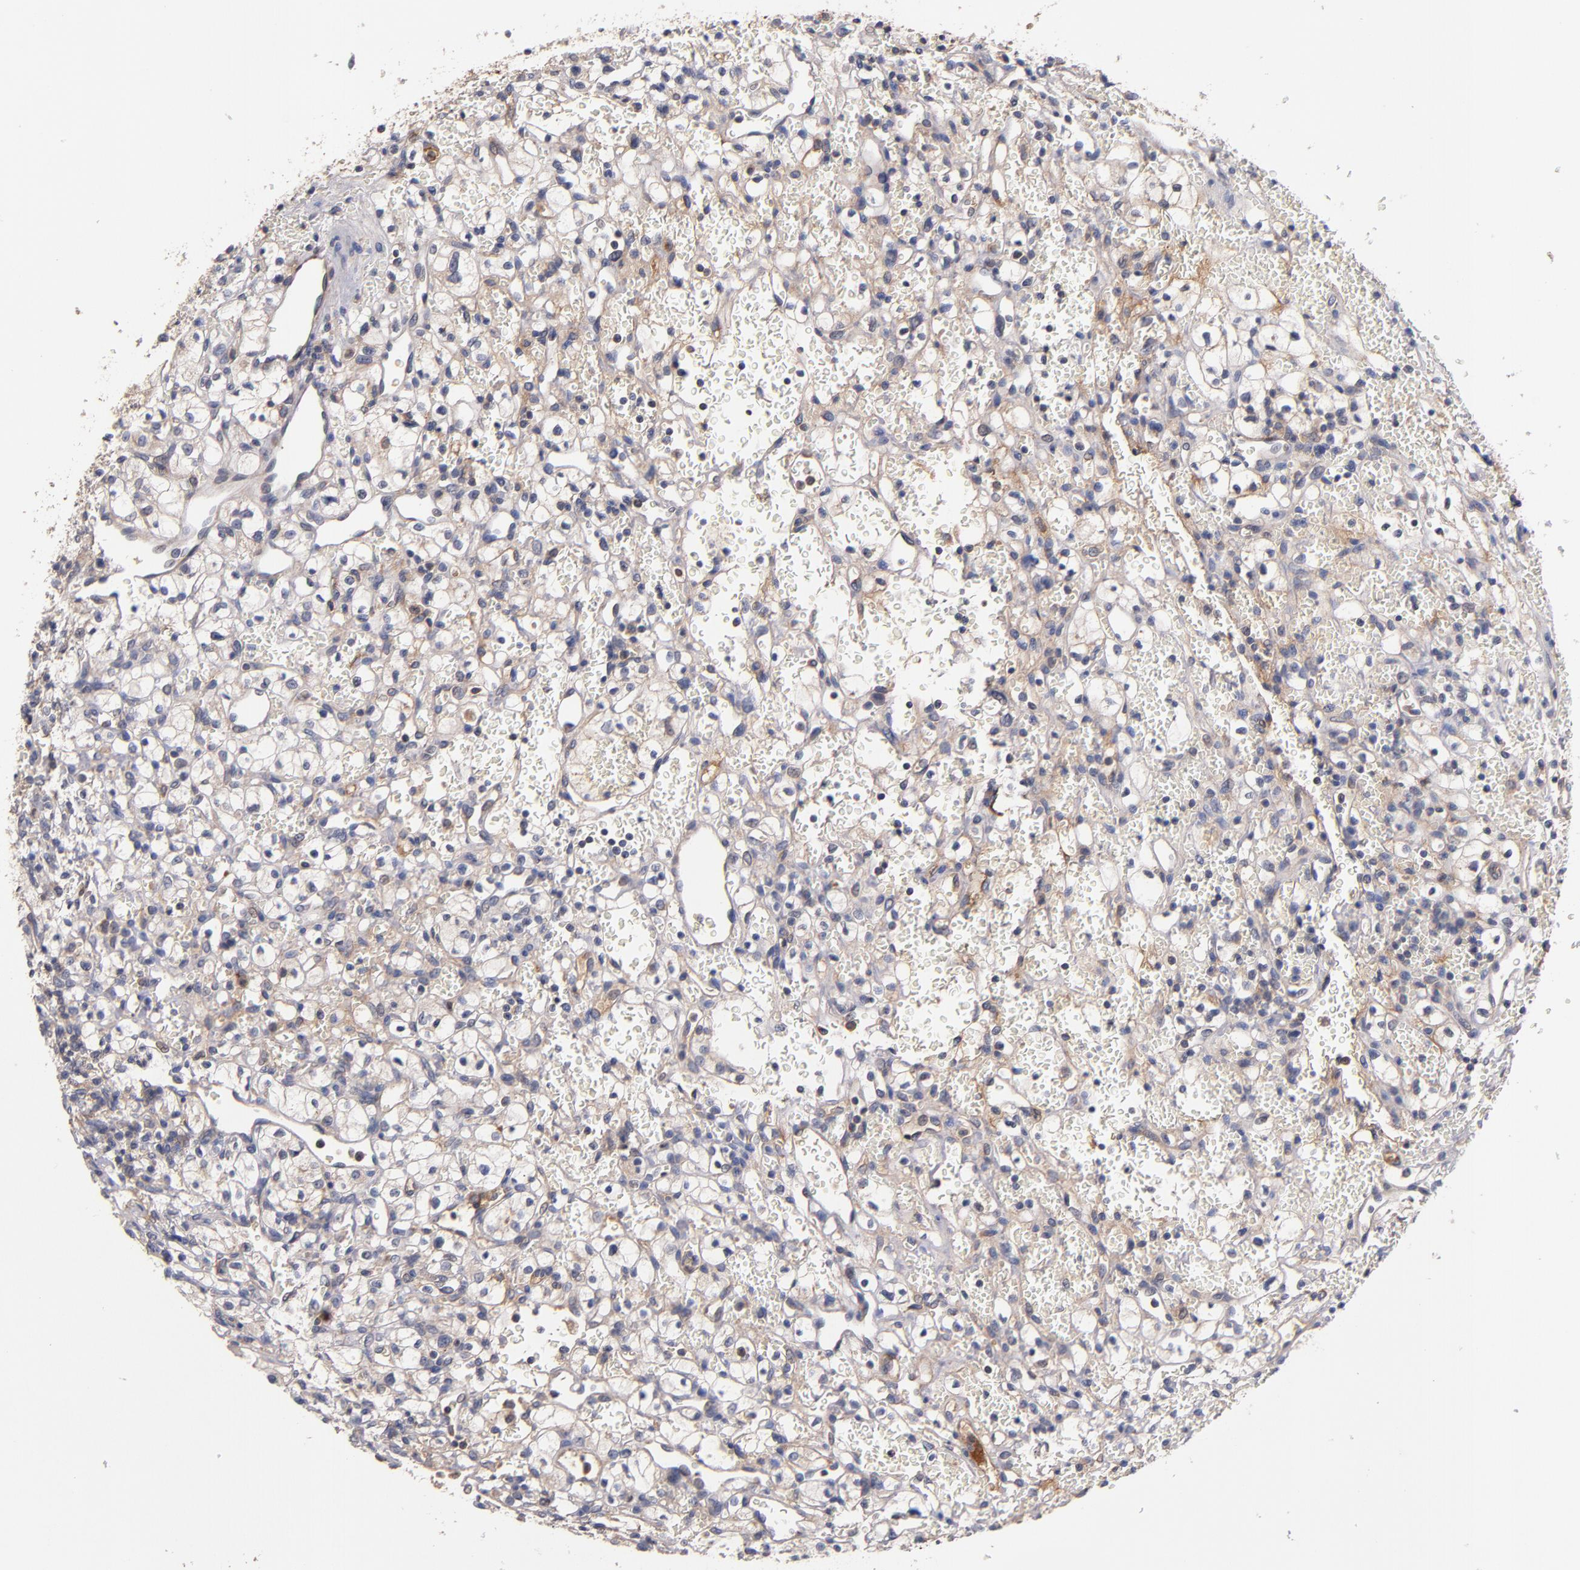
{"staining": {"intensity": "weak", "quantity": "25%-75%", "location": "cytoplasmic/membranous"}, "tissue": "renal cancer", "cell_type": "Tumor cells", "image_type": "cancer", "snomed": [{"axis": "morphology", "description": "Adenocarcinoma, NOS"}, {"axis": "topography", "description": "Kidney"}], "caption": "High-power microscopy captured an immunohistochemistry (IHC) image of renal cancer (adenocarcinoma), revealing weak cytoplasmic/membranous positivity in about 25%-75% of tumor cells.", "gene": "DACT1", "patient": {"sex": "female", "age": 62}}